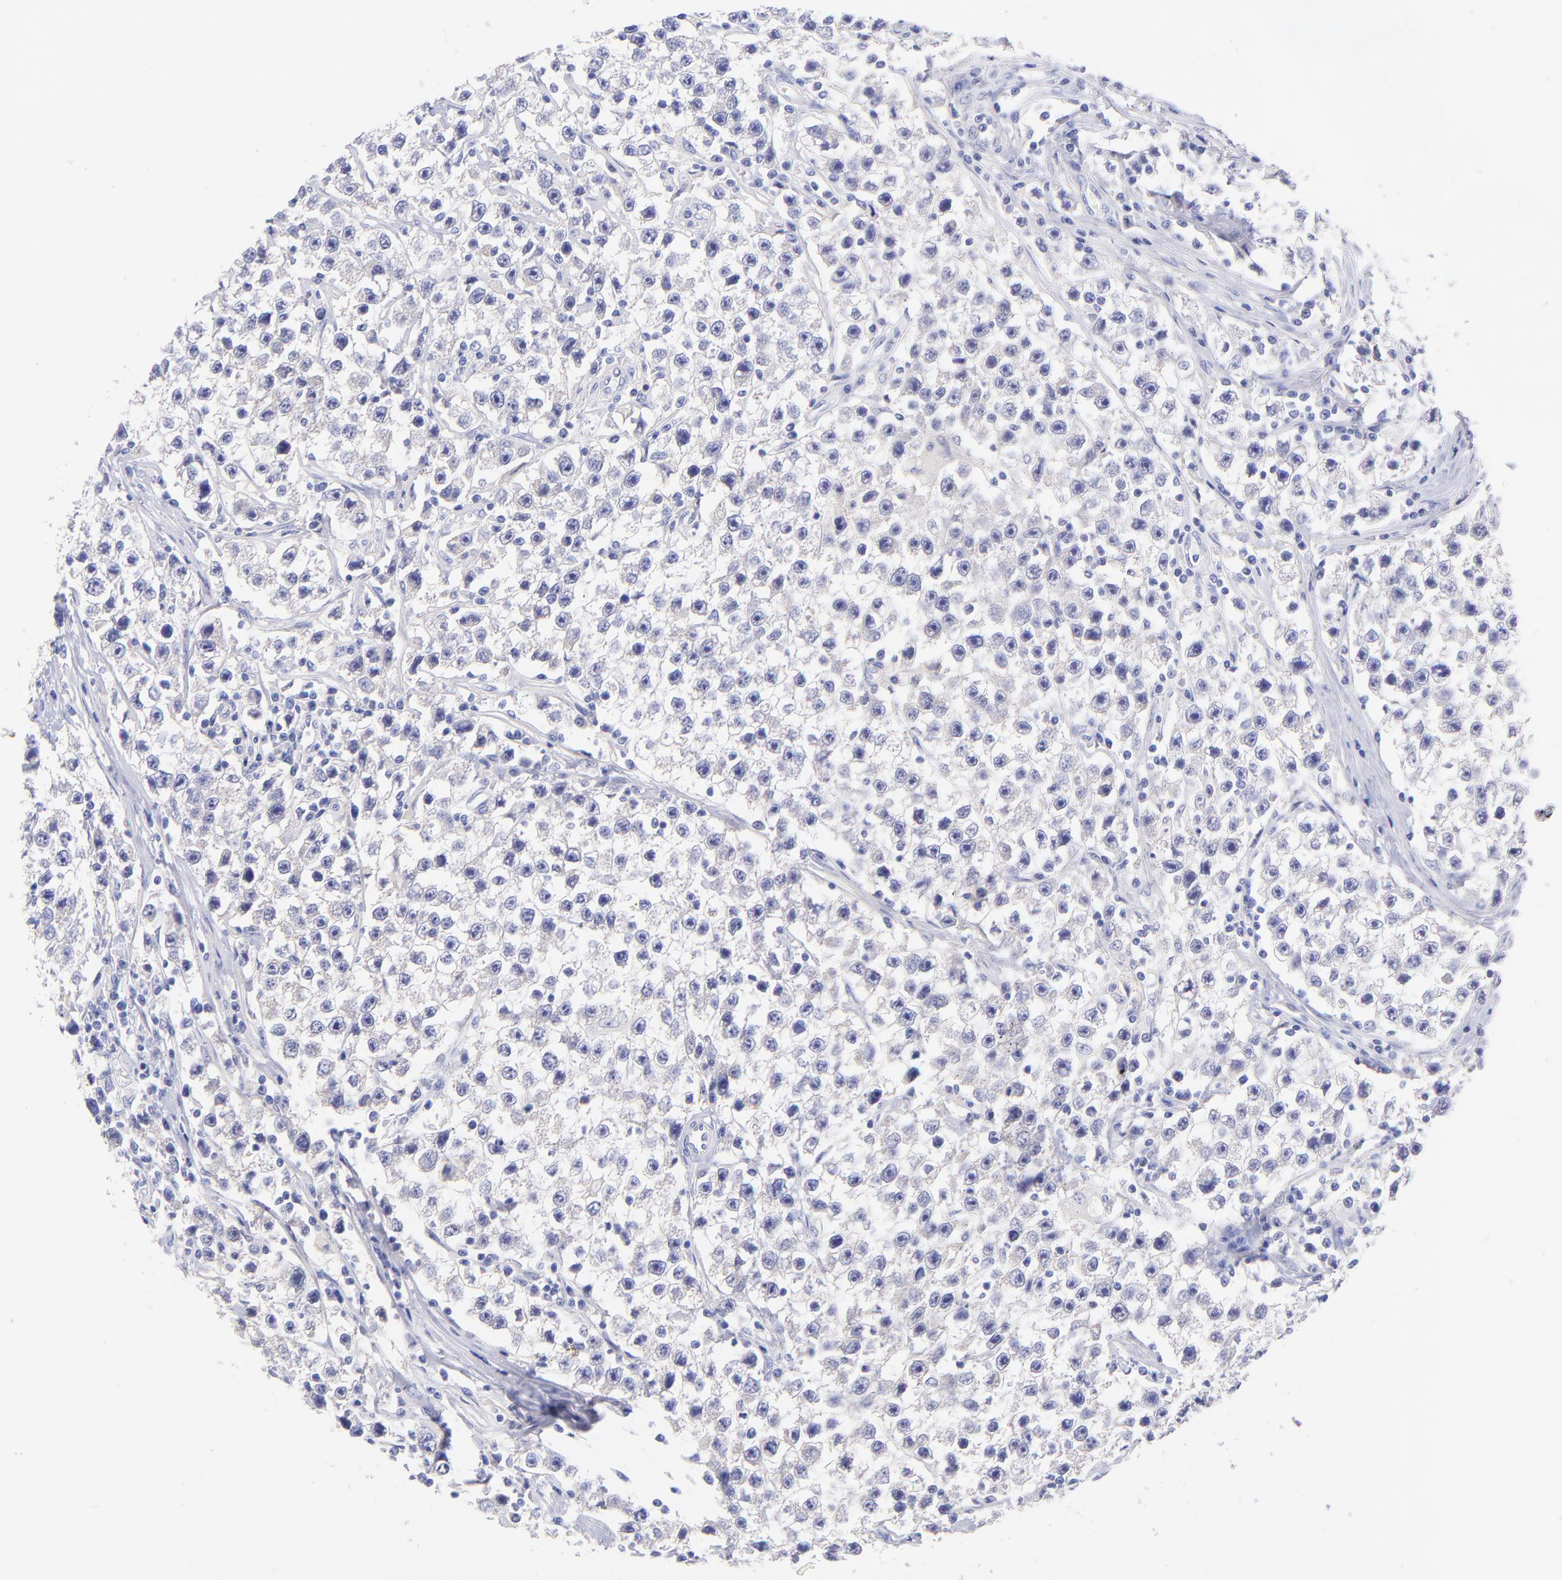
{"staining": {"intensity": "negative", "quantity": "none", "location": "none"}, "tissue": "testis cancer", "cell_type": "Tumor cells", "image_type": "cancer", "snomed": [{"axis": "morphology", "description": "Seminoma, NOS"}, {"axis": "topography", "description": "Testis"}], "caption": "High power microscopy histopathology image of an immunohistochemistry (IHC) histopathology image of testis seminoma, revealing no significant positivity in tumor cells.", "gene": "RAB3B", "patient": {"sex": "male", "age": 35}}